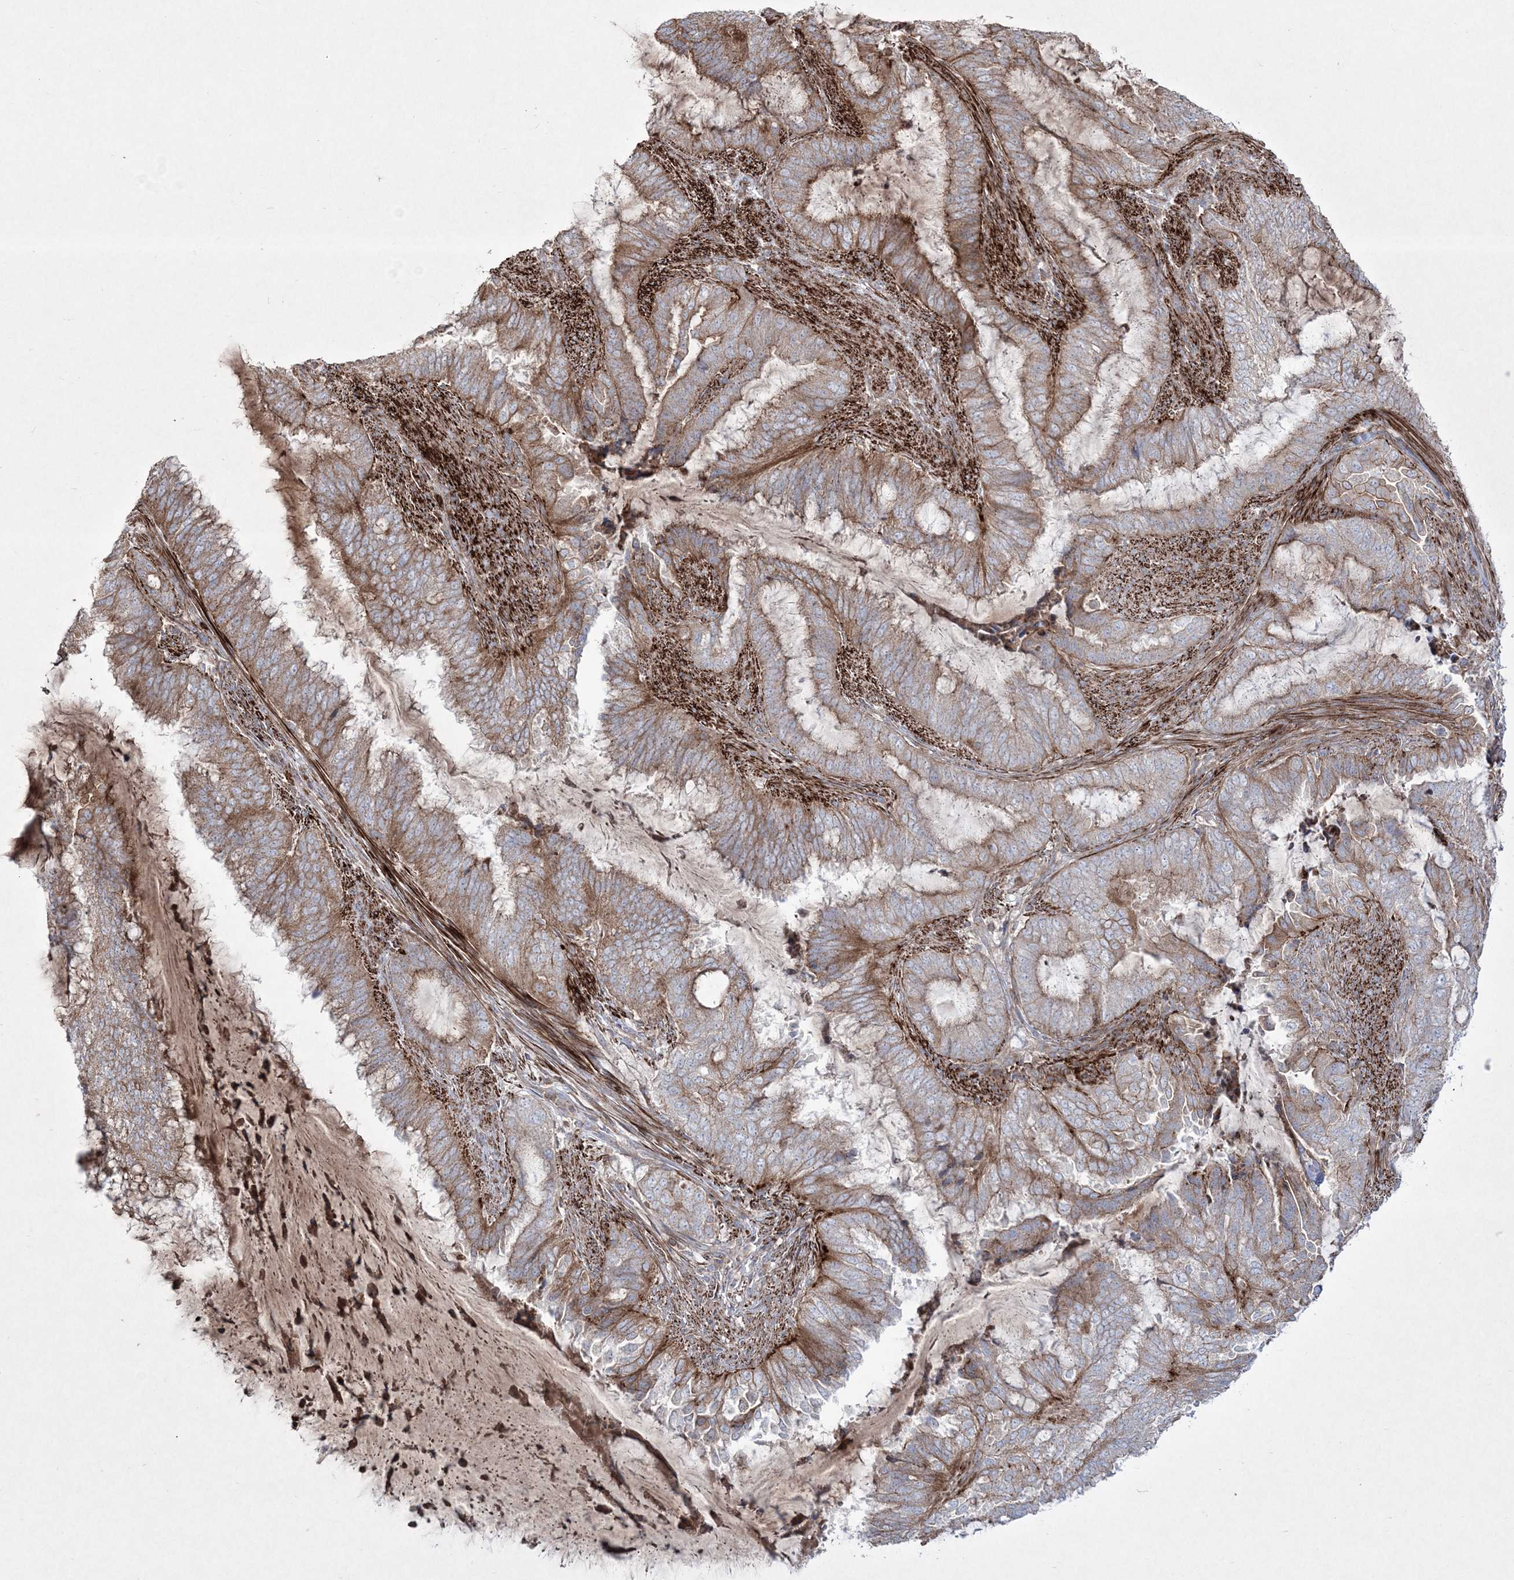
{"staining": {"intensity": "moderate", "quantity": ">75%", "location": "cytoplasmic/membranous"}, "tissue": "endometrial cancer", "cell_type": "Tumor cells", "image_type": "cancer", "snomed": [{"axis": "morphology", "description": "Adenocarcinoma, NOS"}, {"axis": "topography", "description": "Endometrium"}], "caption": "Protein staining reveals moderate cytoplasmic/membranous staining in about >75% of tumor cells in endometrial adenocarcinoma.", "gene": "RICTOR", "patient": {"sex": "female", "age": 51}}